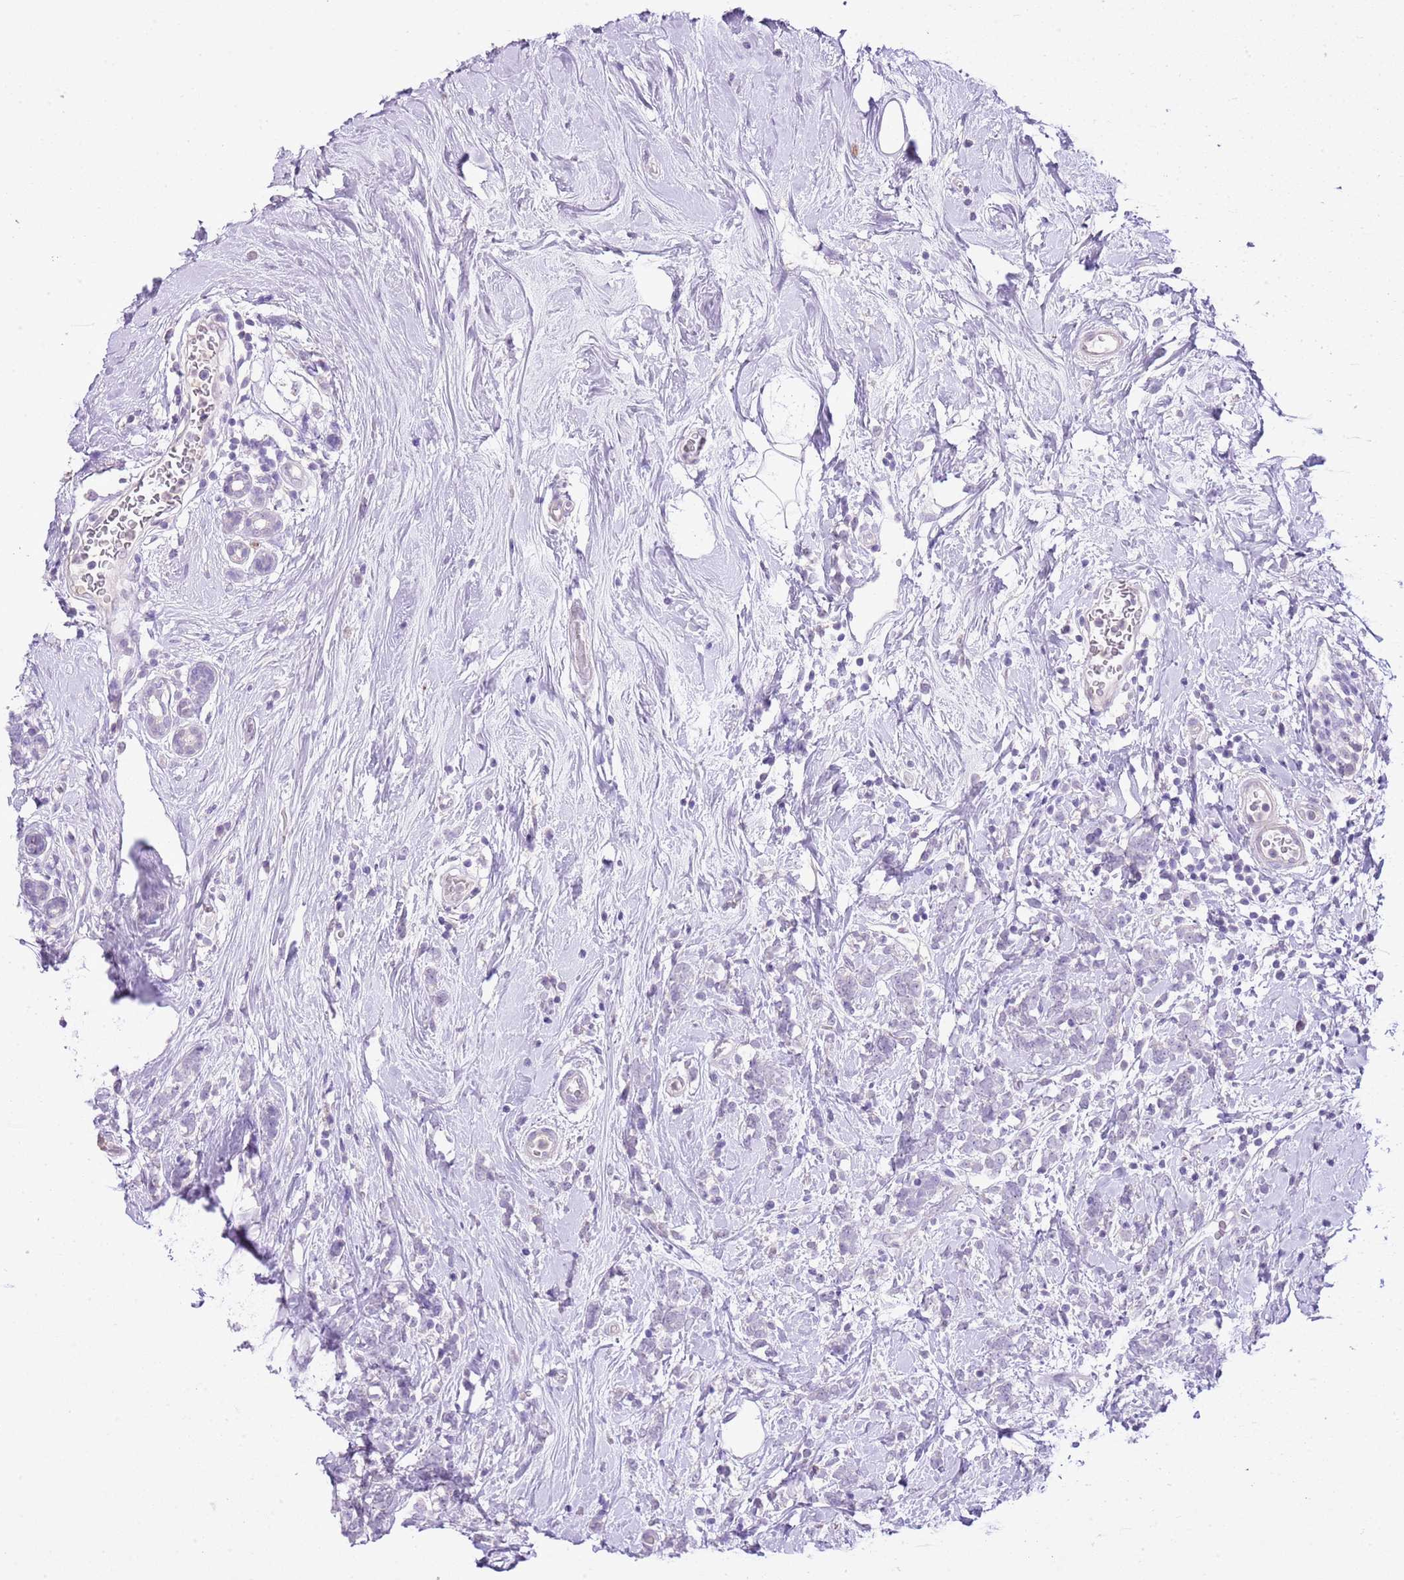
{"staining": {"intensity": "negative", "quantity": "none", "location": "none"}, "tissue": "breast cancer", "cell_type": "Tumor cells", "image_type": "cancer", "snomed": [{"axis": "morphology", "description": "Lobular carcinoma"}, {"axis": "topography", "description": "Breast"}], "caption": "Immunohistochemistry (IHC) histopathology image of neoplastic tissue: breast cancer stained with DAB demonstrates no significant protein expression in tumor cells.", "gene": "XPO7", "patient": {"sex": "female", "age": 58}}